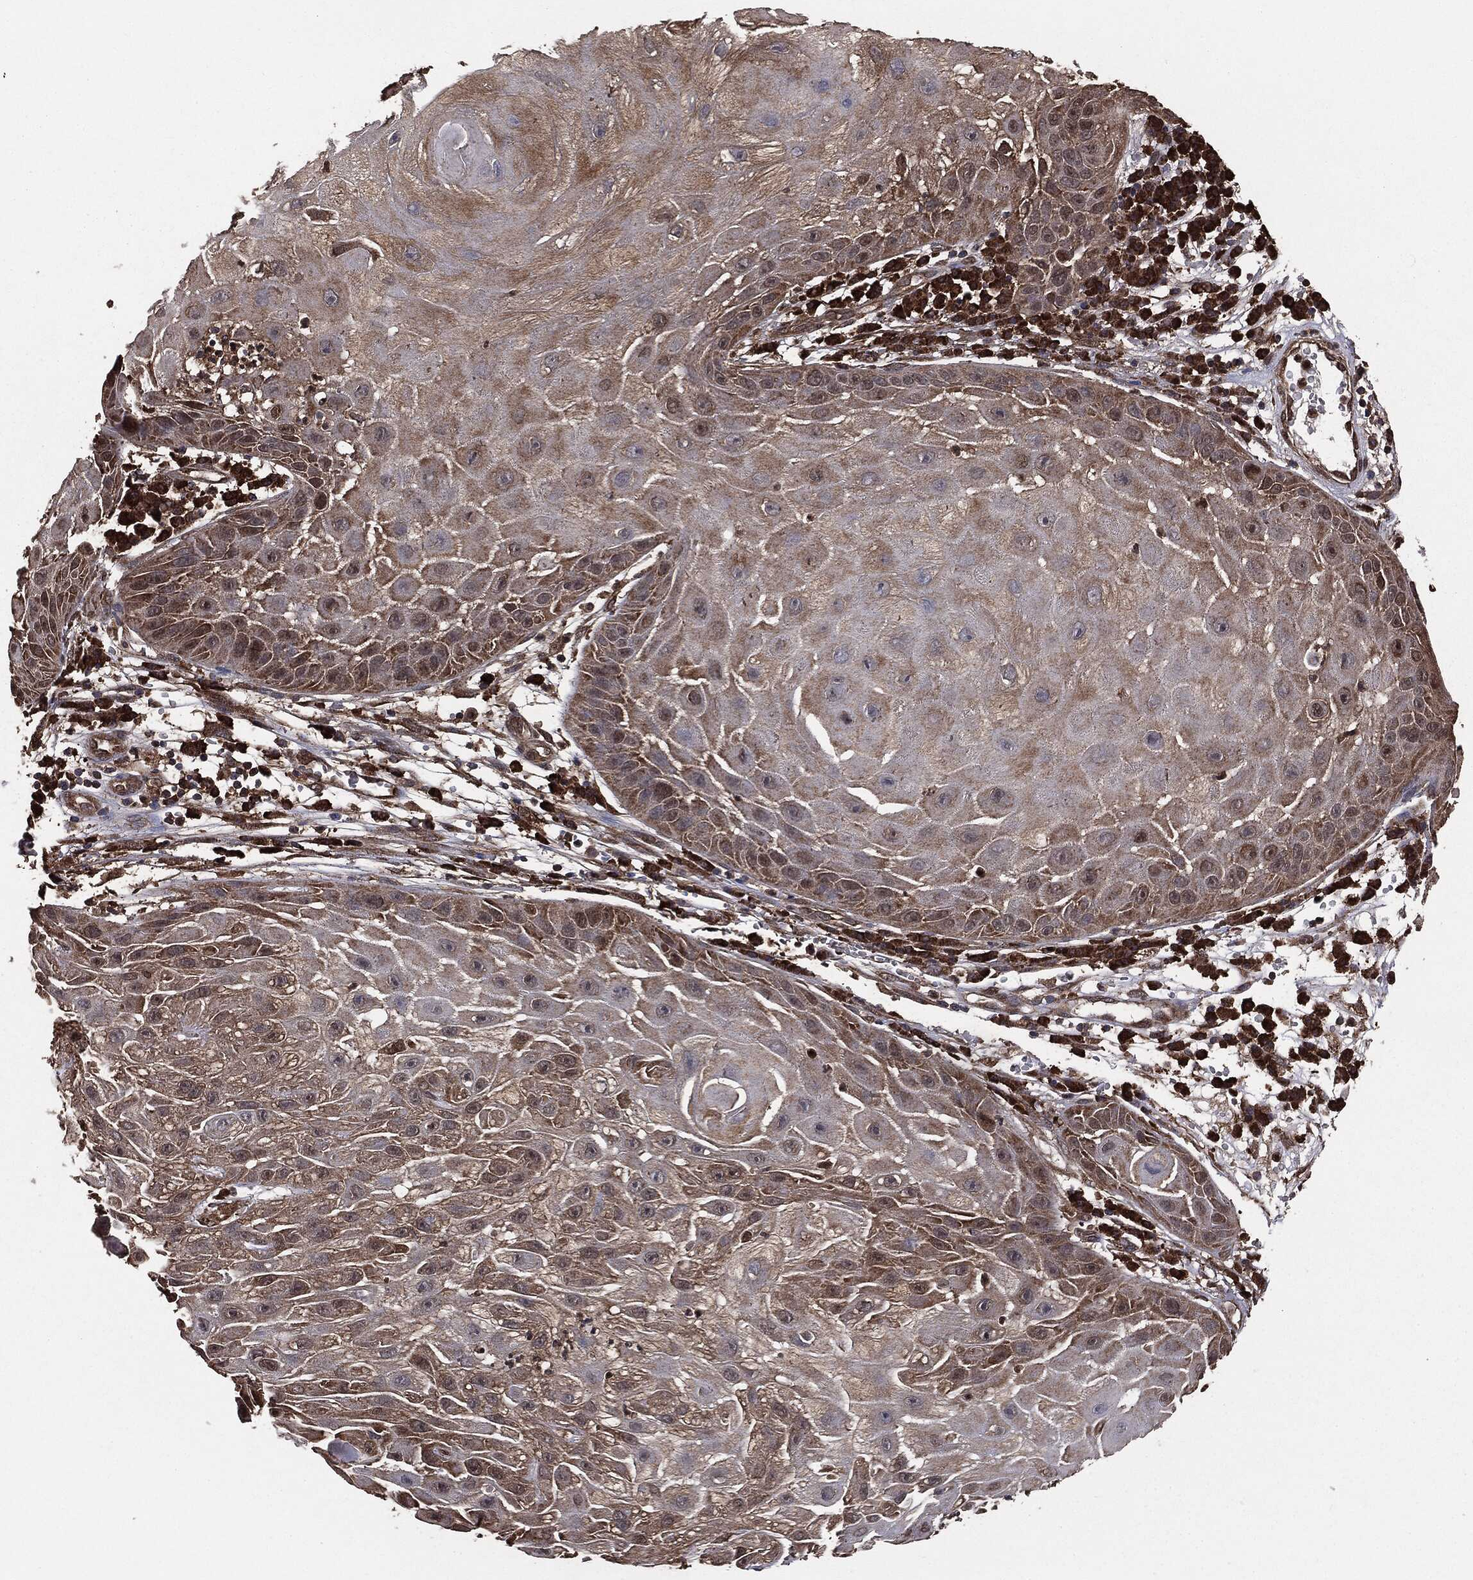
{"staining": {"intensity": "weak", "quantity": "25%-75%", "location": "cytoplasmic/membranous"}, "tissue": "skin cancer", "cell_type": "Tumor cells", "image_type": "cancer", "snomed": [{"axis": "morphology", "description": "Normal tissue, NOS"}, {"axis": "morphology", "description": "Squamous cell carcinoma, NOS"}, {"axis": "topography", "description": "Skin"}], "caption": "Skin cancer (squamous cell carcinoma) stained for a protein (brown) reveals weak cytoplasmic/membranous positive staining in approximately 25%-75% of tumor cells.", "gene": "NME1", "patient": {"sex": "male", "age": 79}}